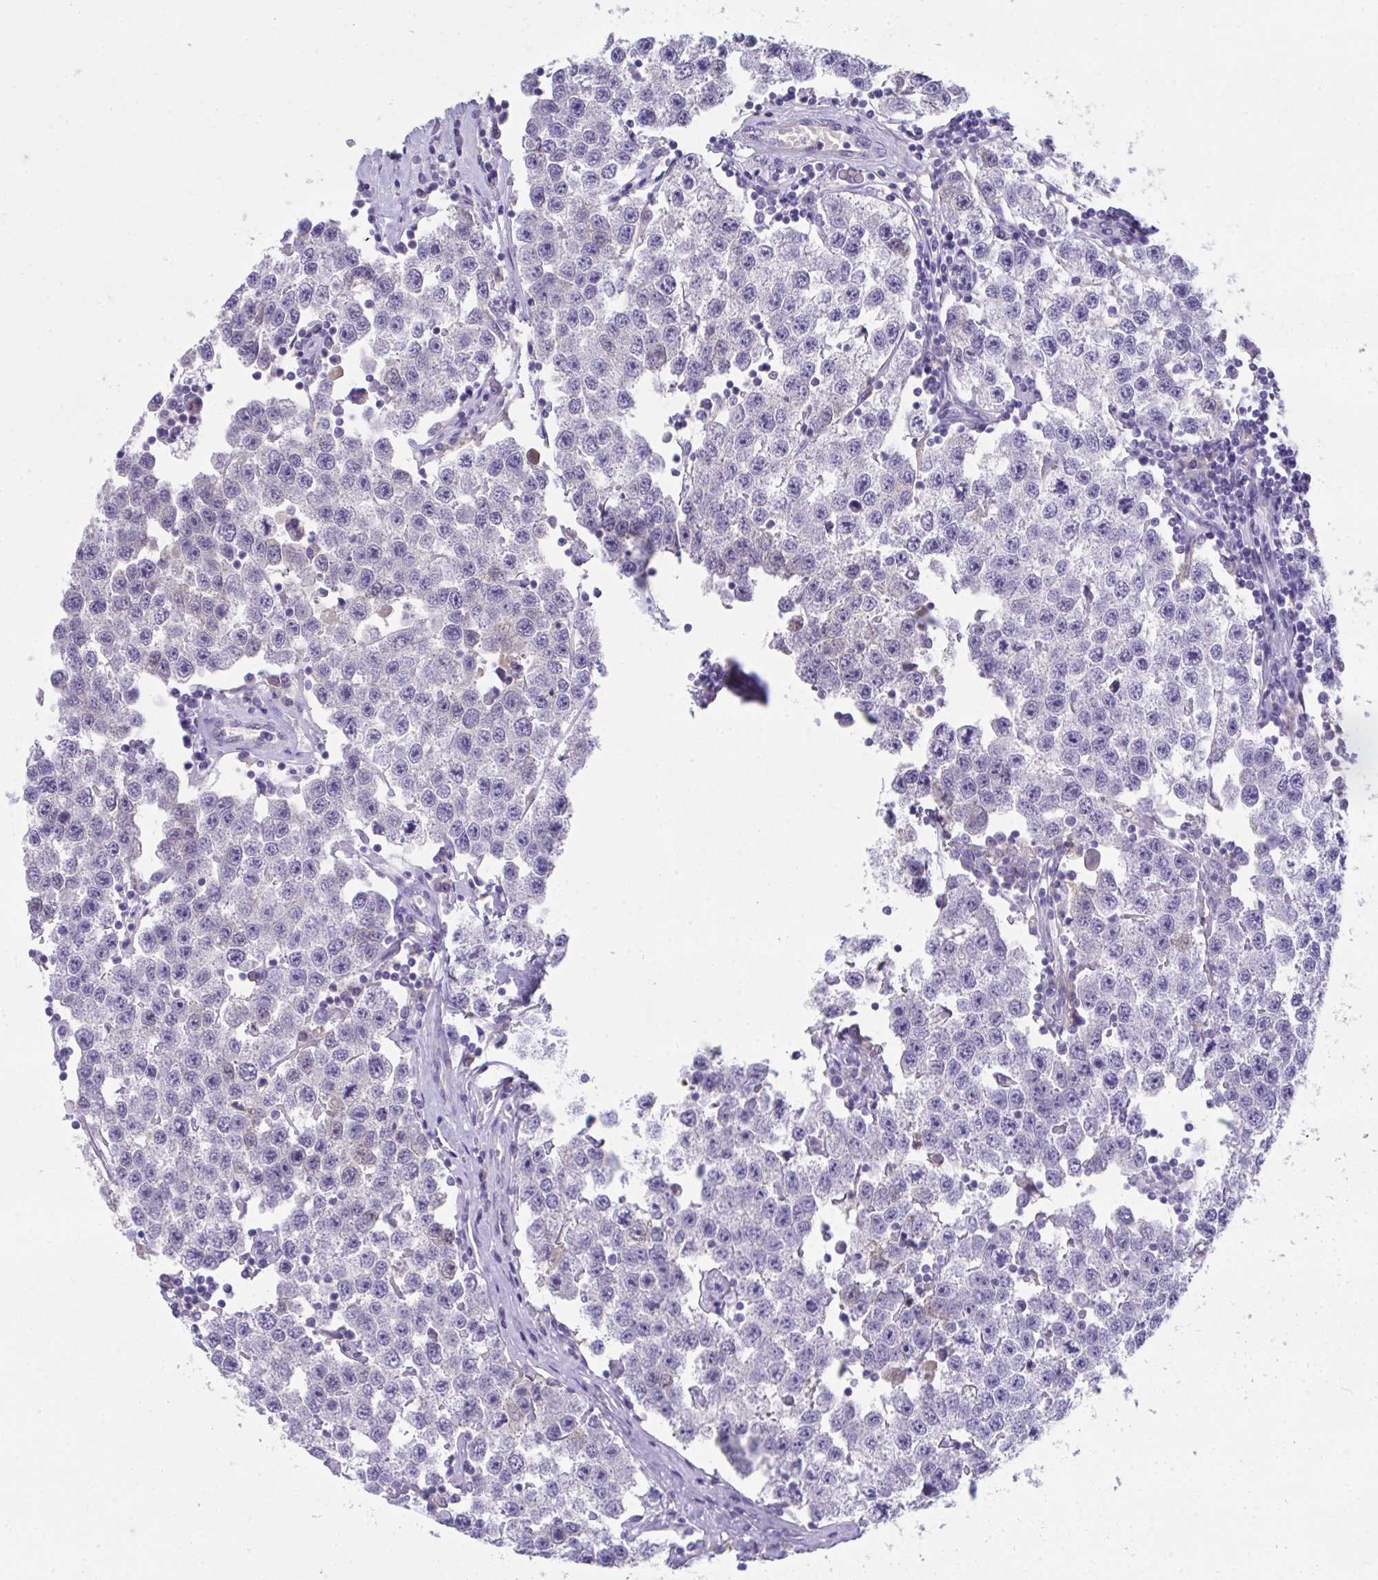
{"staining": {"intensity": "negative", "quantity": "none", "location": "none"}, "tissue": "testis cancer", "cell_type": "Tumor cells", "image_type": "cancer", "snomed": [{"axis": "morphology", "description": "Seminoma, NOS"}, {"axis": "topography", "description": "Testis"}], "caption": "The histopathology image reveals no staining of tumor cells in seminoma (testis).", "gene": "COA5", "patient": {"sex": "male", "age": 34}}